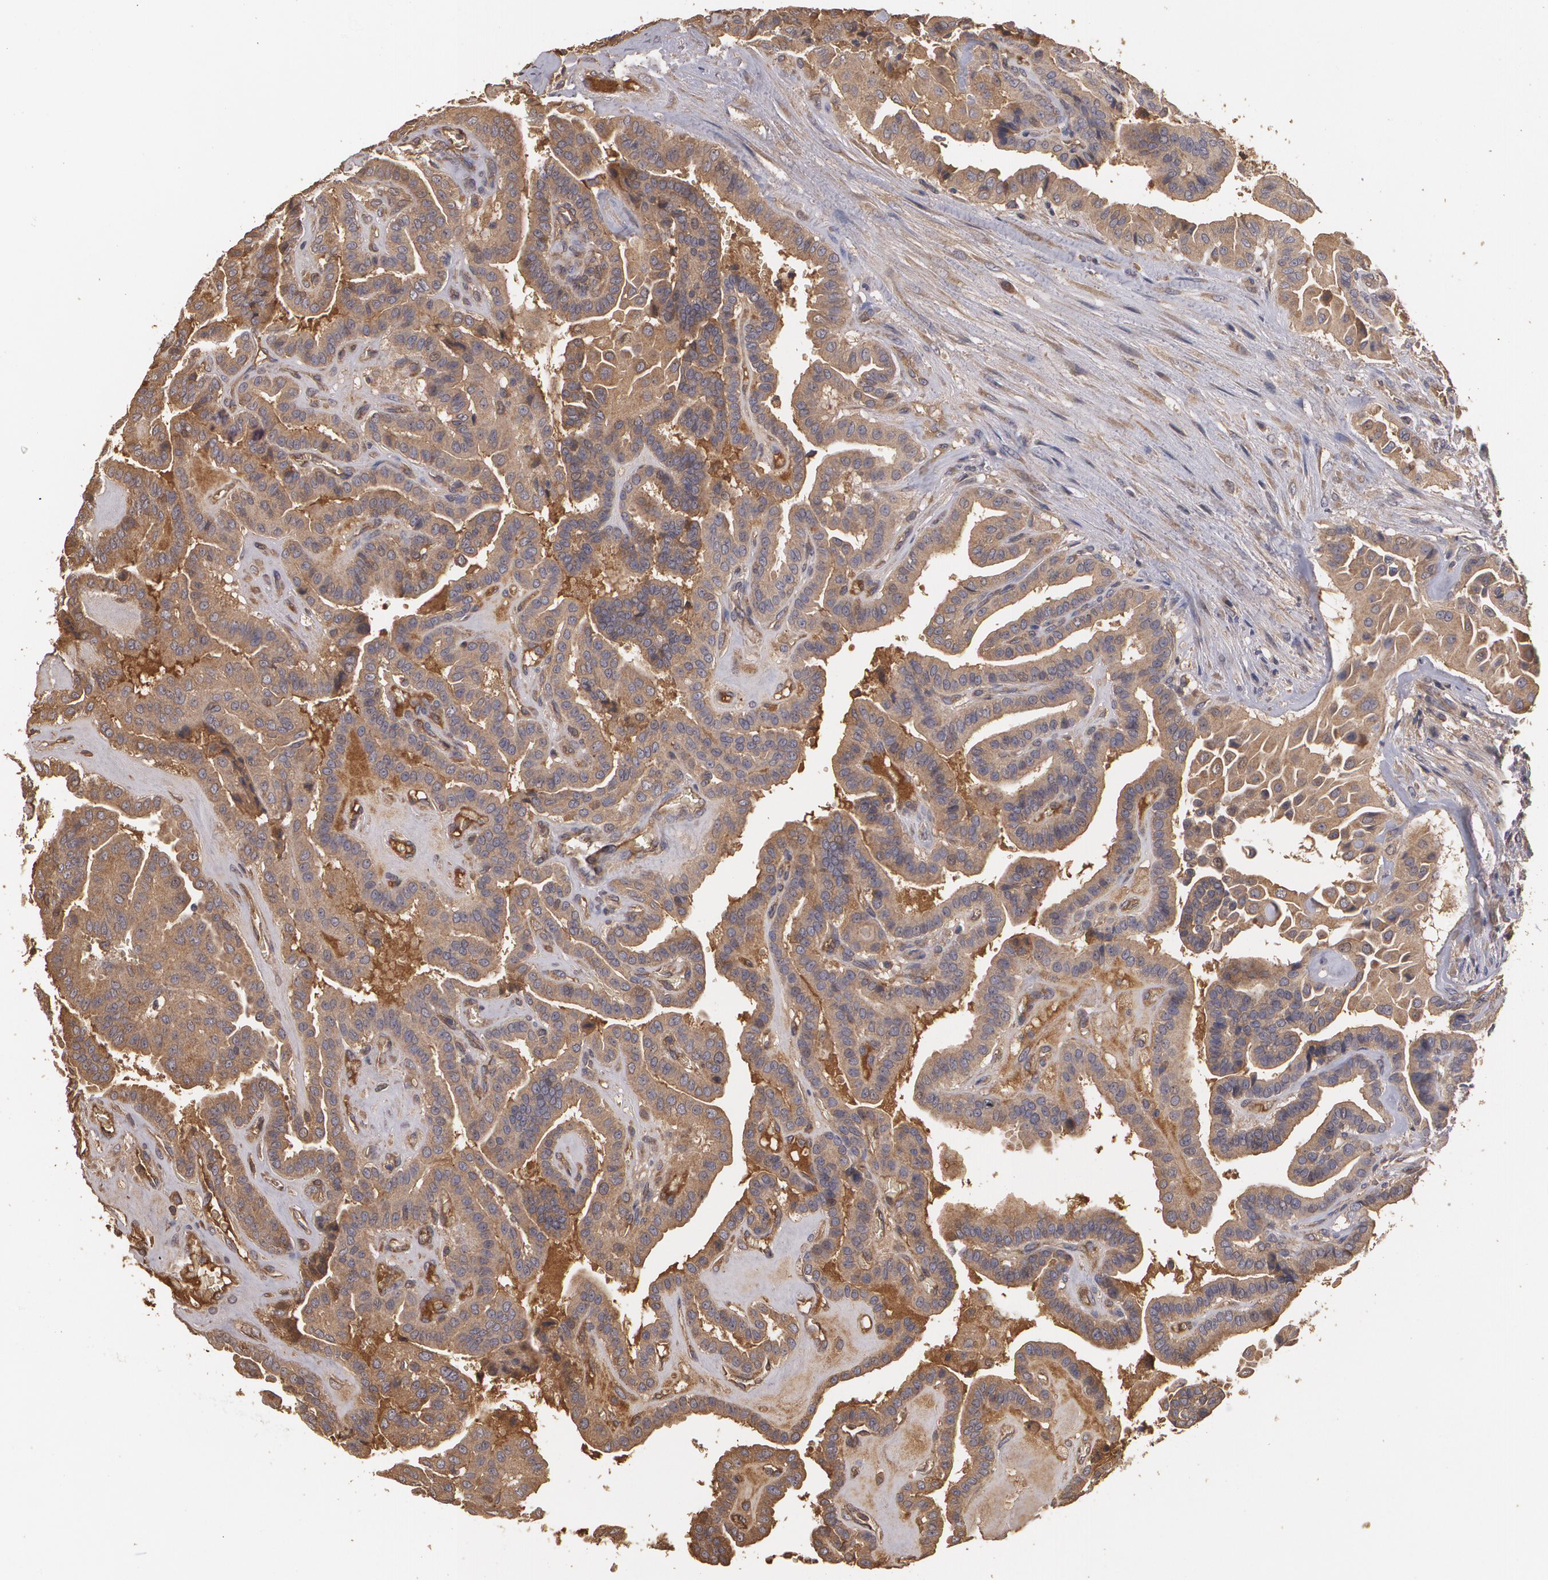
{"staining": {"intensity": "moderate", "quantity": ">75%", "location": "cytoplasmic/membranous"}, "tissue": "thyroid cancer", "cell_type": "Tumor cells", "image_type": "cancer", "snomed": [{"axis": "morphology", "description": "Papillary adenocarcinoma, NOS"}, {"axis": "topography", "description": "Thyroid gland"}], "caption": "Protein expression analysis of human thyroid cancer reveals moderate cytoplasmic/membranous expression in about >75% of tumor cells. (DAB IHC, brown staining for protein, blue staining for nuclei).", "gene": "PON1", "patient": {"sex": "male", "age": 87}}